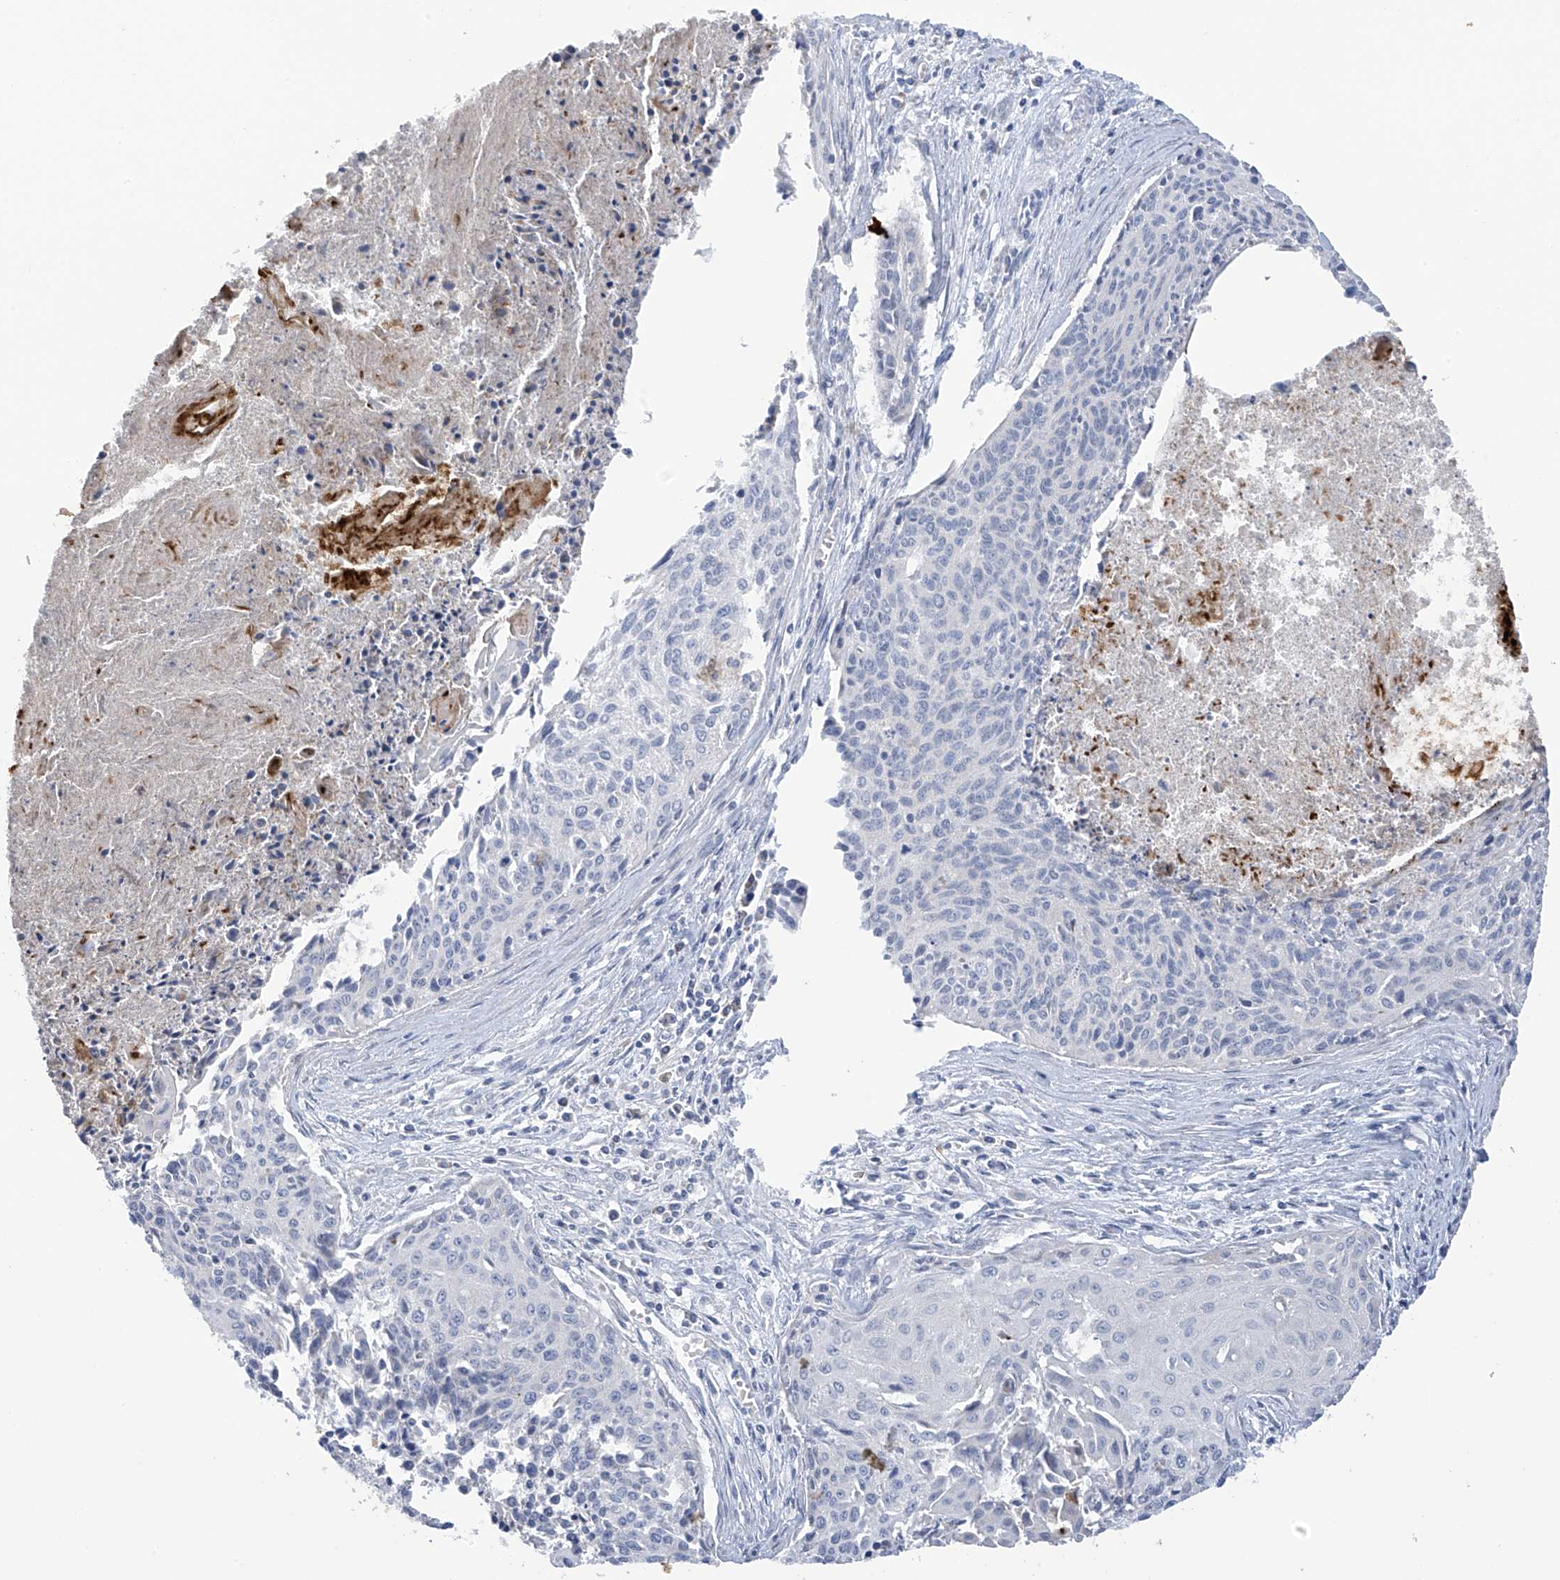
{"staining": {"intensity": "negative", "quantity": "none", "location": "none"}, "tissue": "cervical cancer", "cell_type": "Tumor cells", "image_type": "cancer", "snomed": [{"axis": "morphology", "description": "Squamous cell carcinoma, NOS"}, {"axis": "topography", "description": "Cervix"}], "caption": "Immunohistochemistry (IHC) of human squamous cell carcinoma (cervical) reveals no positivity in tumor cells. Brightfield microscopy of IHC stained with DAB (3,3'-diaminobenzidine) (brown) and hematoxylin (blue), captured at high magnification.", "gene": "SLCO4A1", "patient": {"sex": "female", "age": 55}}